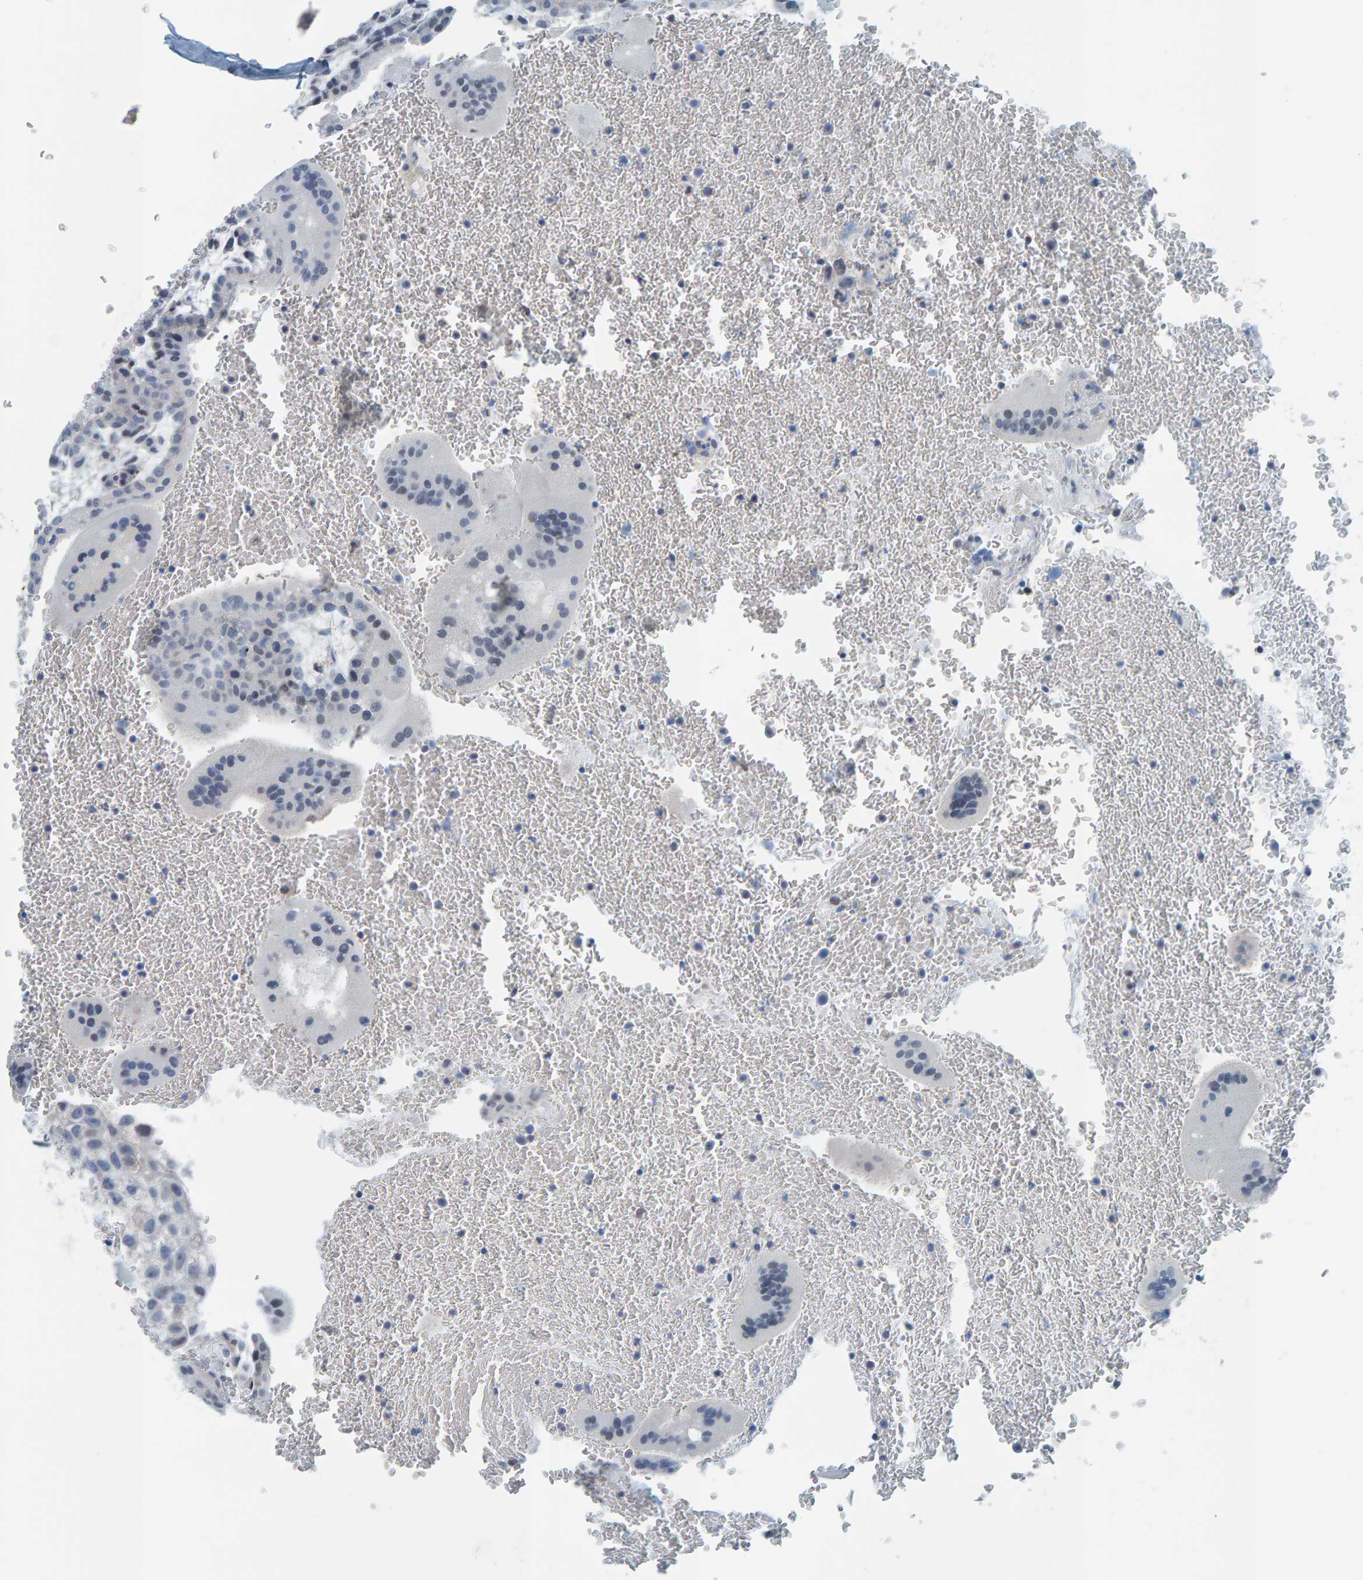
{"staining": {"intensity": "negative", "quantity": "none", "location": "none"}, "tissue": "placenta", "cell_type": "Decidual cells", "image_type": "normal", "snomed": [{"axis": "morphology", "description": "Normal tissue, NOS"}, {"axis": "topography", "description": "Placenta"}], "caption": "Immunohistochemistry (IHC) of benign human placenta shows no staining in decidual cells. The staining was performed using DAB to visualize the protein expression in brown, while the nuclei were stained in blue with hematoxylin (Magnification: 20x).", "gene": "CNP", "patient": {"sex": "female", "age": 35}}